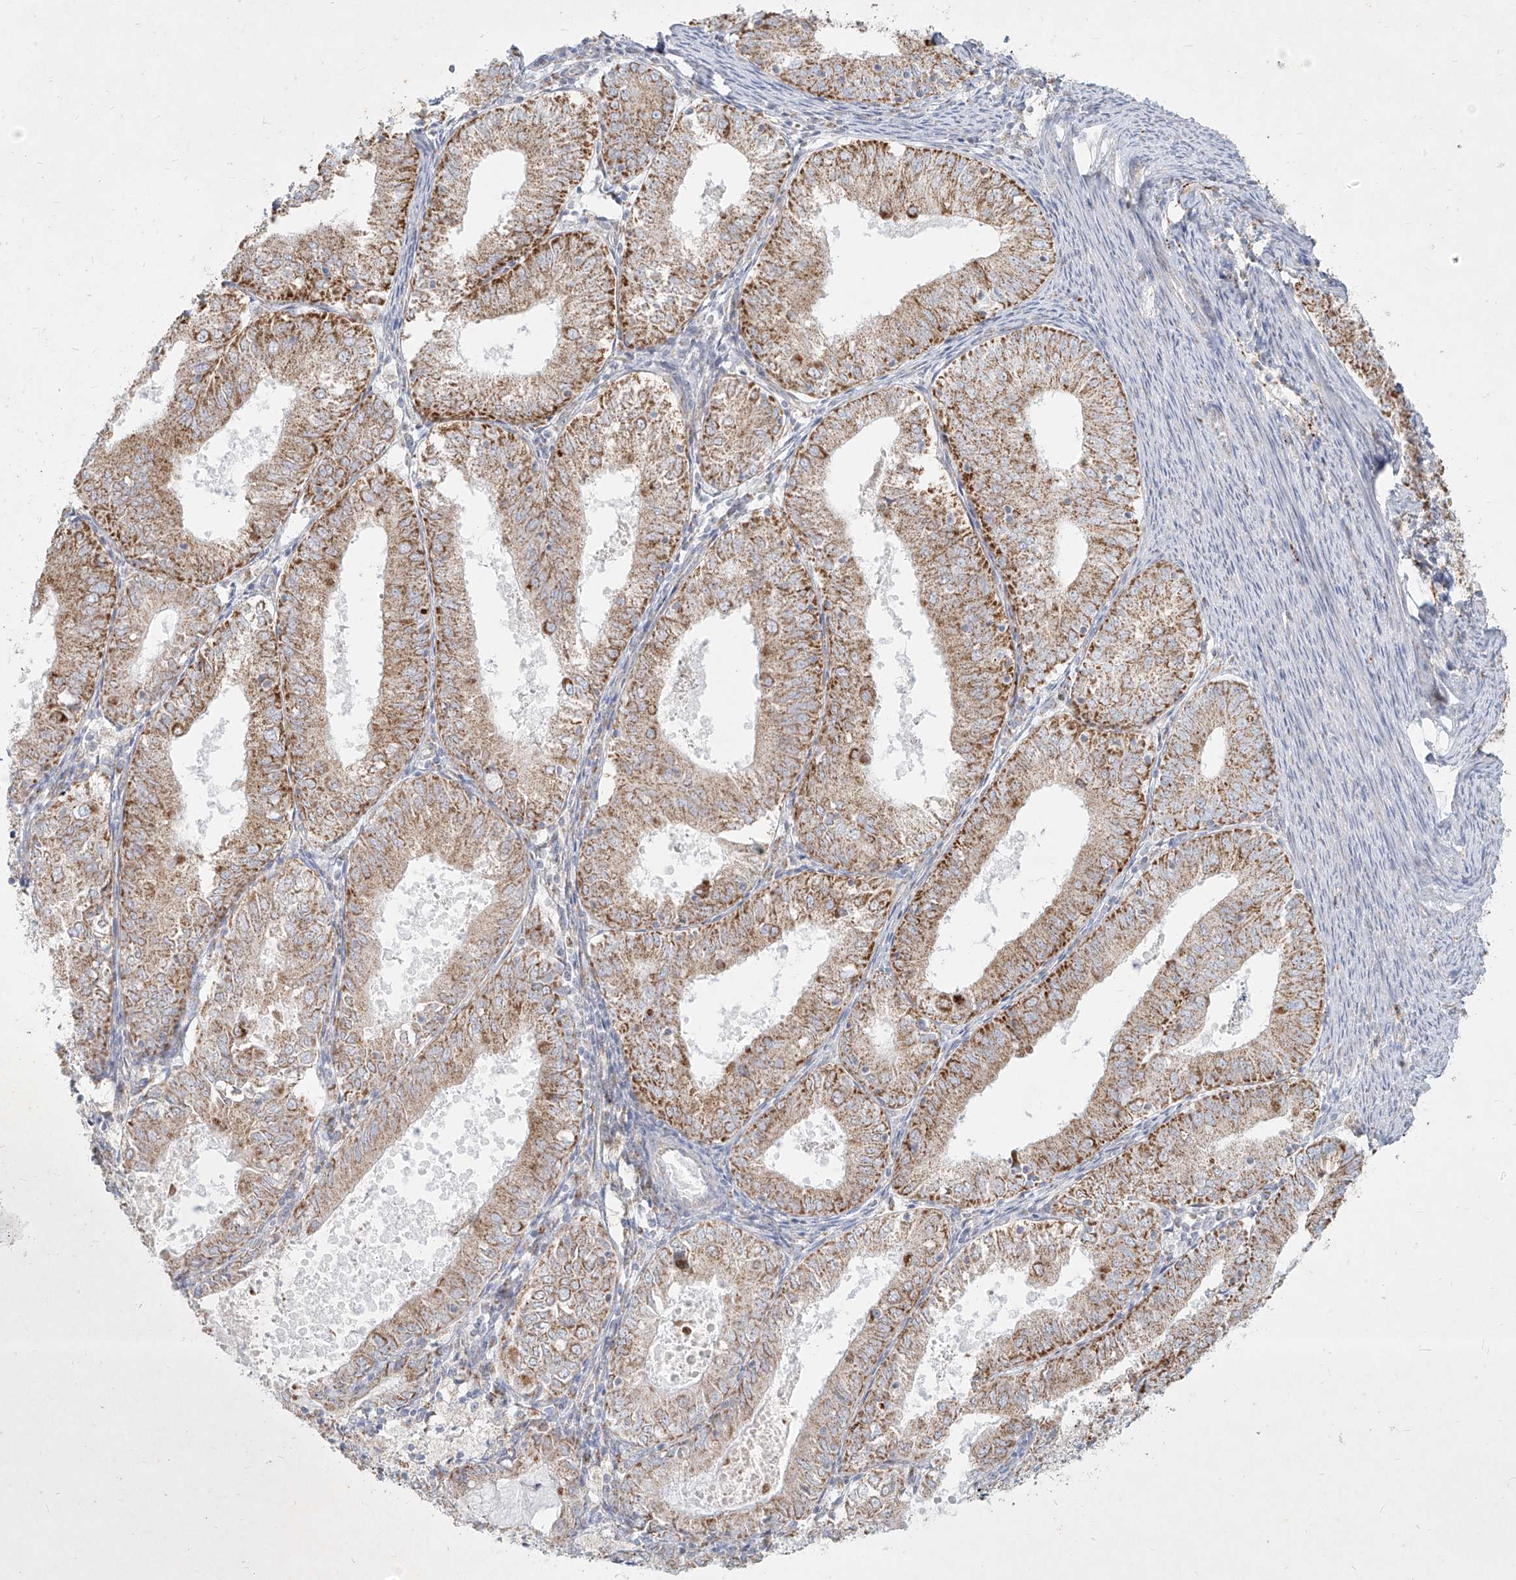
{"staining": {"intensity": "moderate", "quantity": ">75%", "location": "cytoplasmic/membranous"}, "tissue": "endometrial cancer", "cell_type": "Tumor cells", "image_type": "cancer", "snomed": [{"axis": "morphology", "description": "Adenocarcinoma, NOS"}, {"axis": "topography", "description": "Endometrium"}], "caption": "Protein analysis of endometrial adenocarcinoma tissue demonstrates moderate cytoplasmic/membranous expression in about >75% of tumor cells.", "gene": "MTX2", "patient": {"sex": "female", "age": 57}}